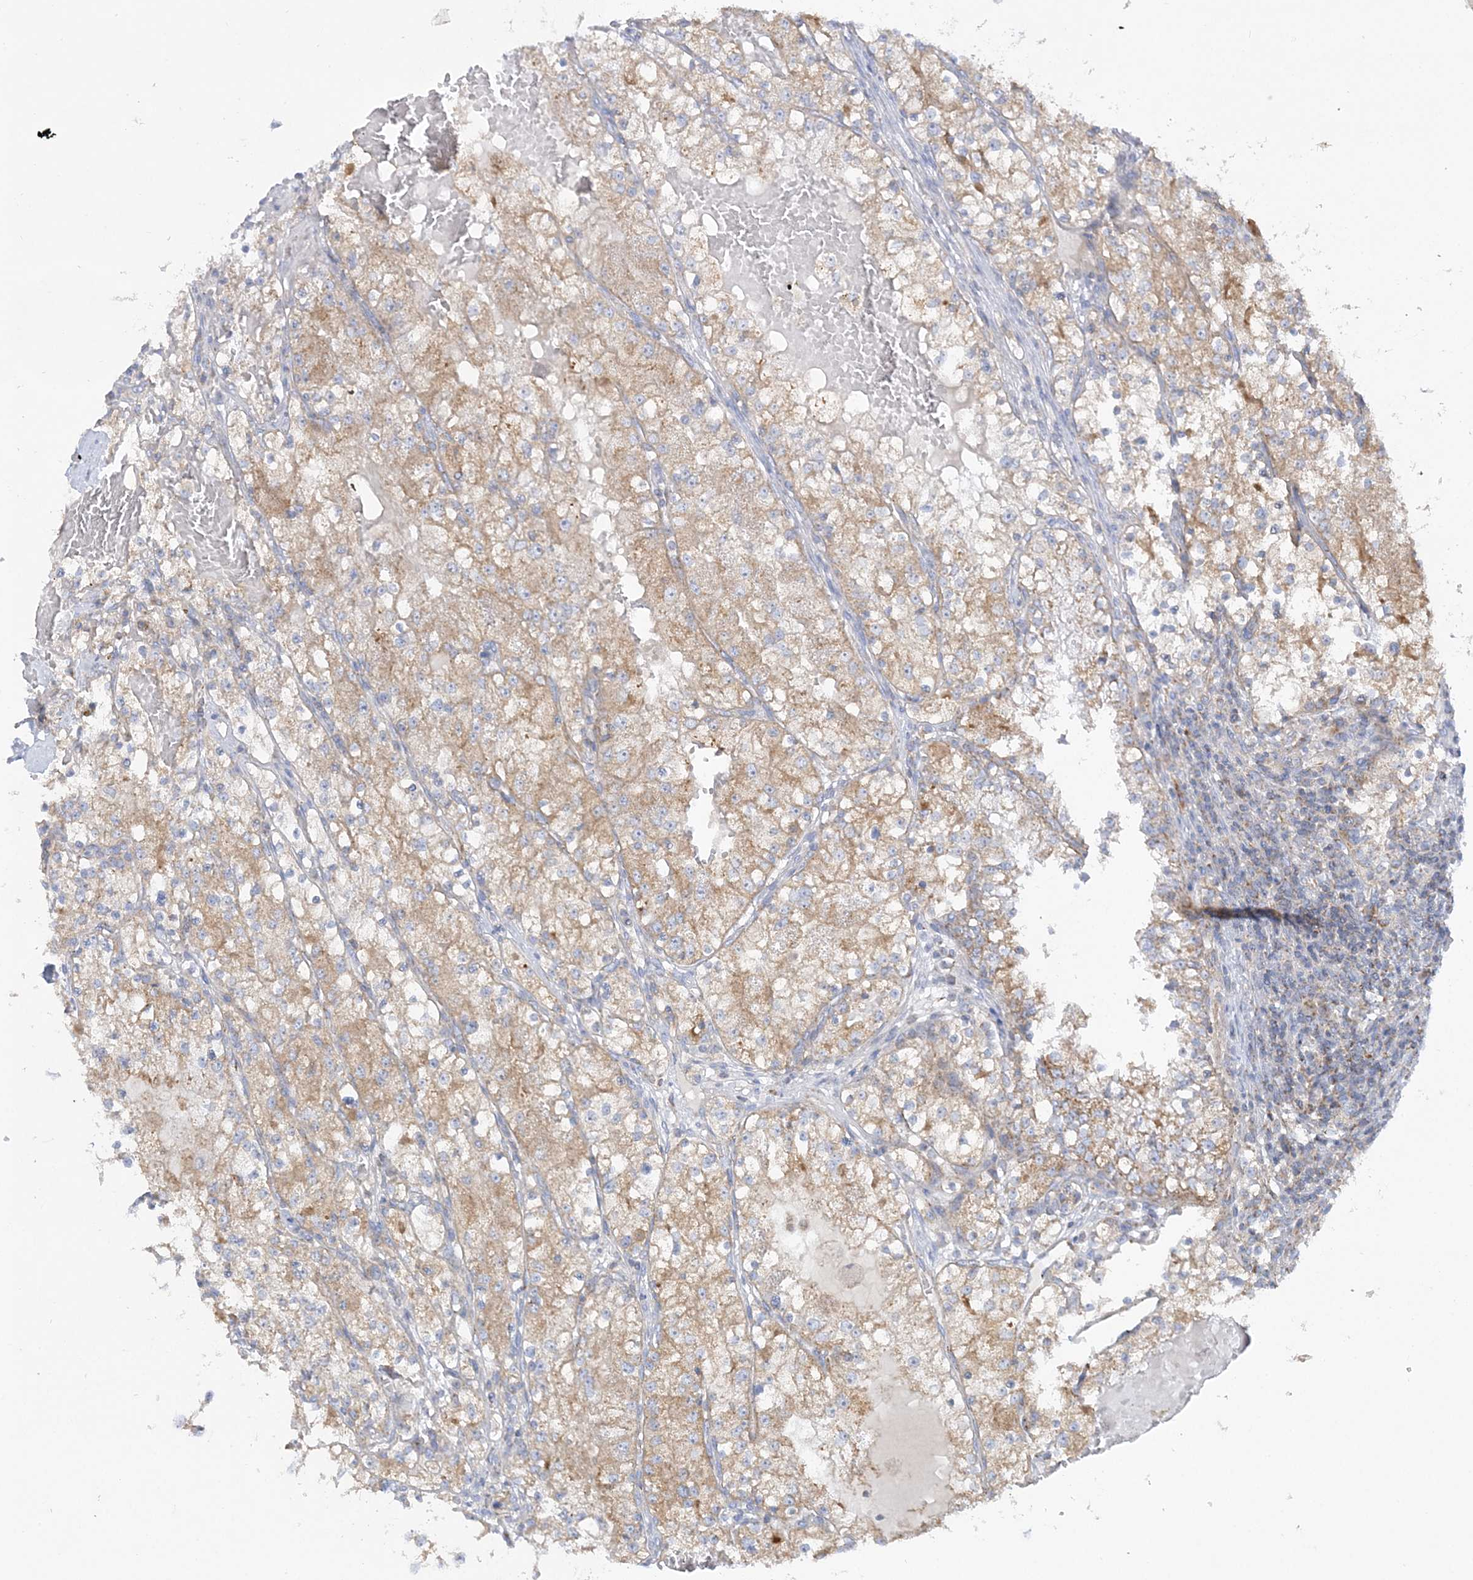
{"staining": {"intensity": "moderate", "quantity": "25%-75%", "location": "cytoplasmic/membranous"}, "tissue": "renal cancer", "cell_type": "Tumor cells", "image_type": "cancer", "snomed": [{"axis": "morphology", "description": "Normal tissue, NOS"}, {"axis": "morphology", "description": "Adenocarcinoma, NOS"}, {"axis": "topography", "description": "Kidney"}], "caption": "Protein expression analysis of human adenocarcinoma (renal) reveals moderate cytoplasmic/membranous staining in approximately 25%-75% of tumor cells.", "gene": "TBC1D14", "patient": {"sex": "male", "age": 68}}